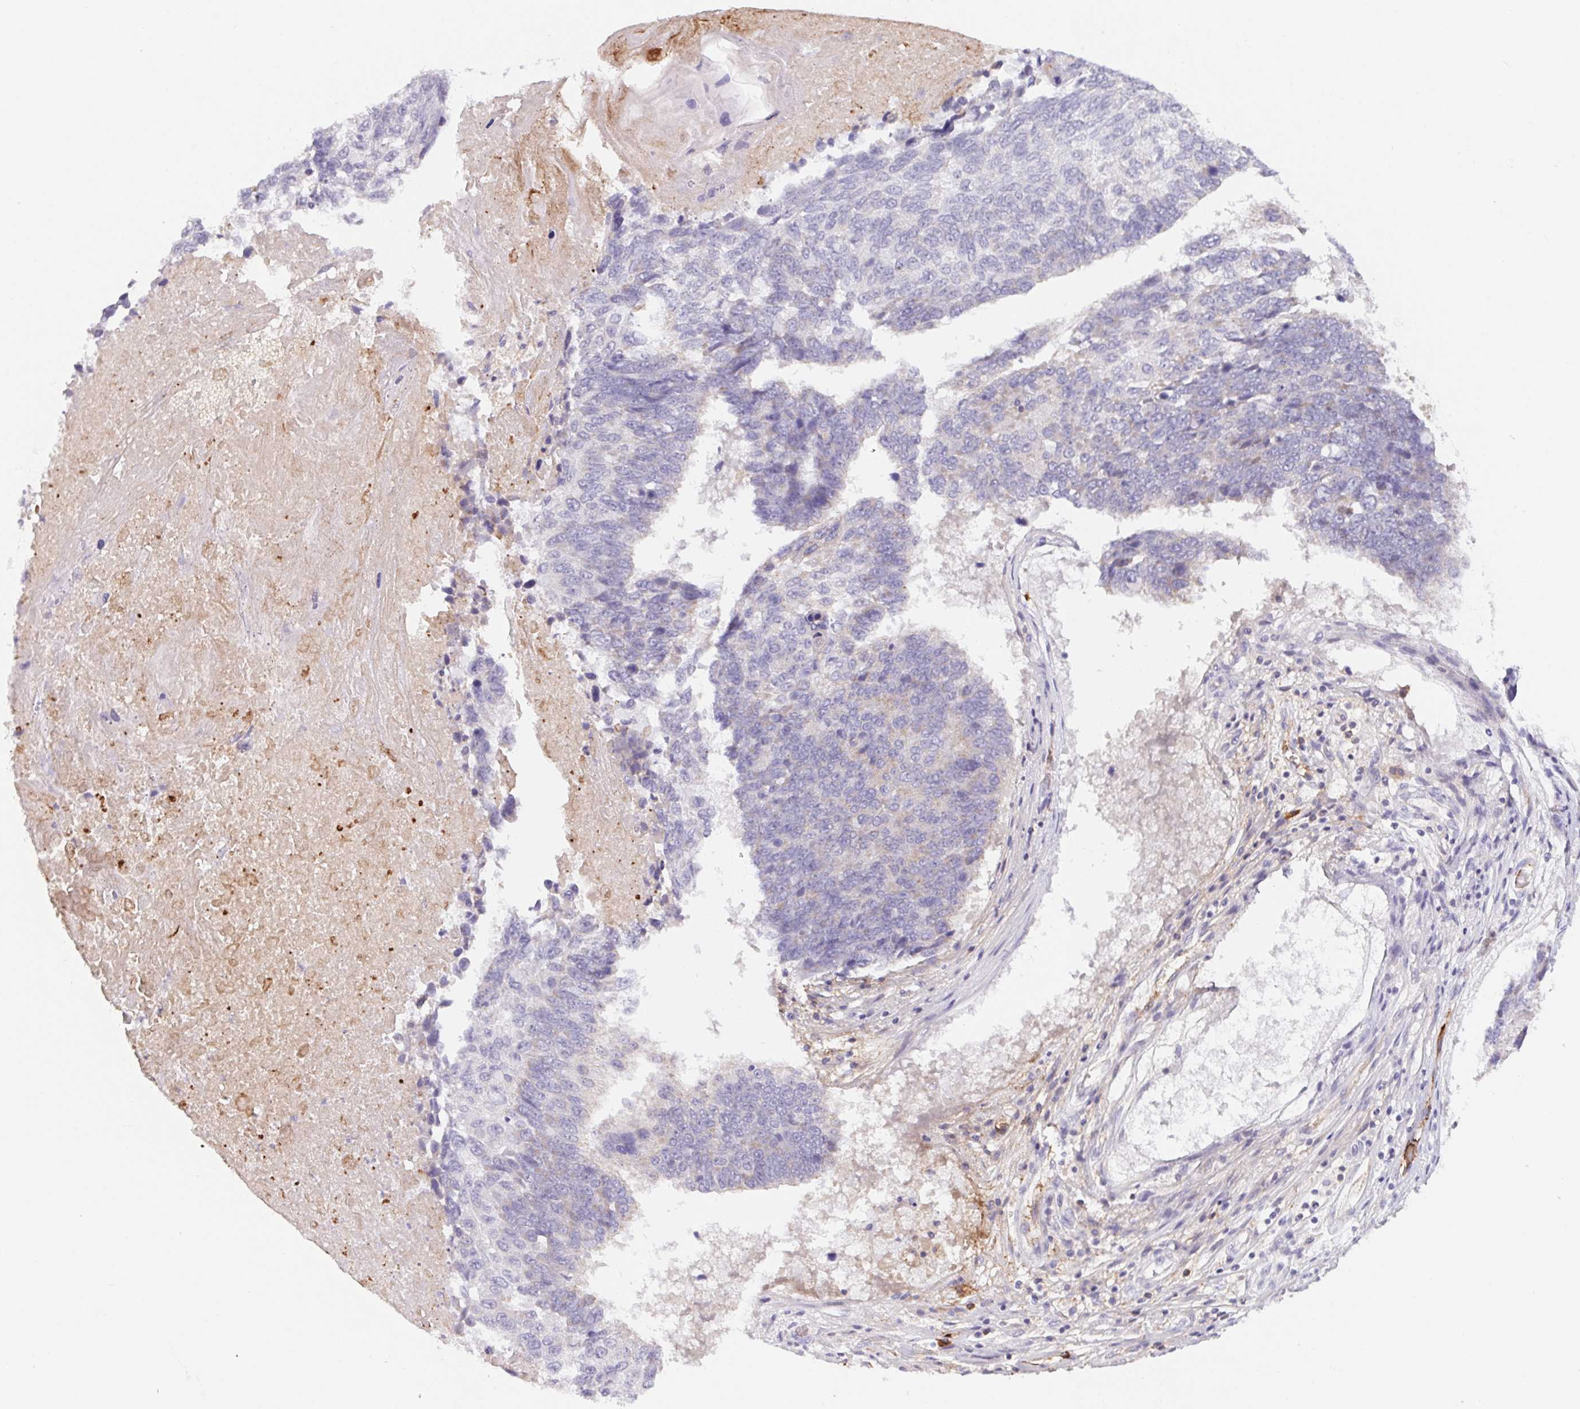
{"staining": {"intensity": "negative", "quantity": "none", "location": "none"}, "tissue": "lung cancer", "cell_type": "Tumor cells", "image_type": "cancer", "snomed": [{"axis": "morphology", "description": "Squamous cell carcinoma, NOS"}, {"axis": "topography", "description": "Lung"}], "caption": "High magnification brightfield microscopy of lung cancer stained with DAB (brown) and counterstained with hematoxylin (blue): tumor cells show no significant staining.", "gene": "LPA", "patient": {"sex": "male", "age": 73}}